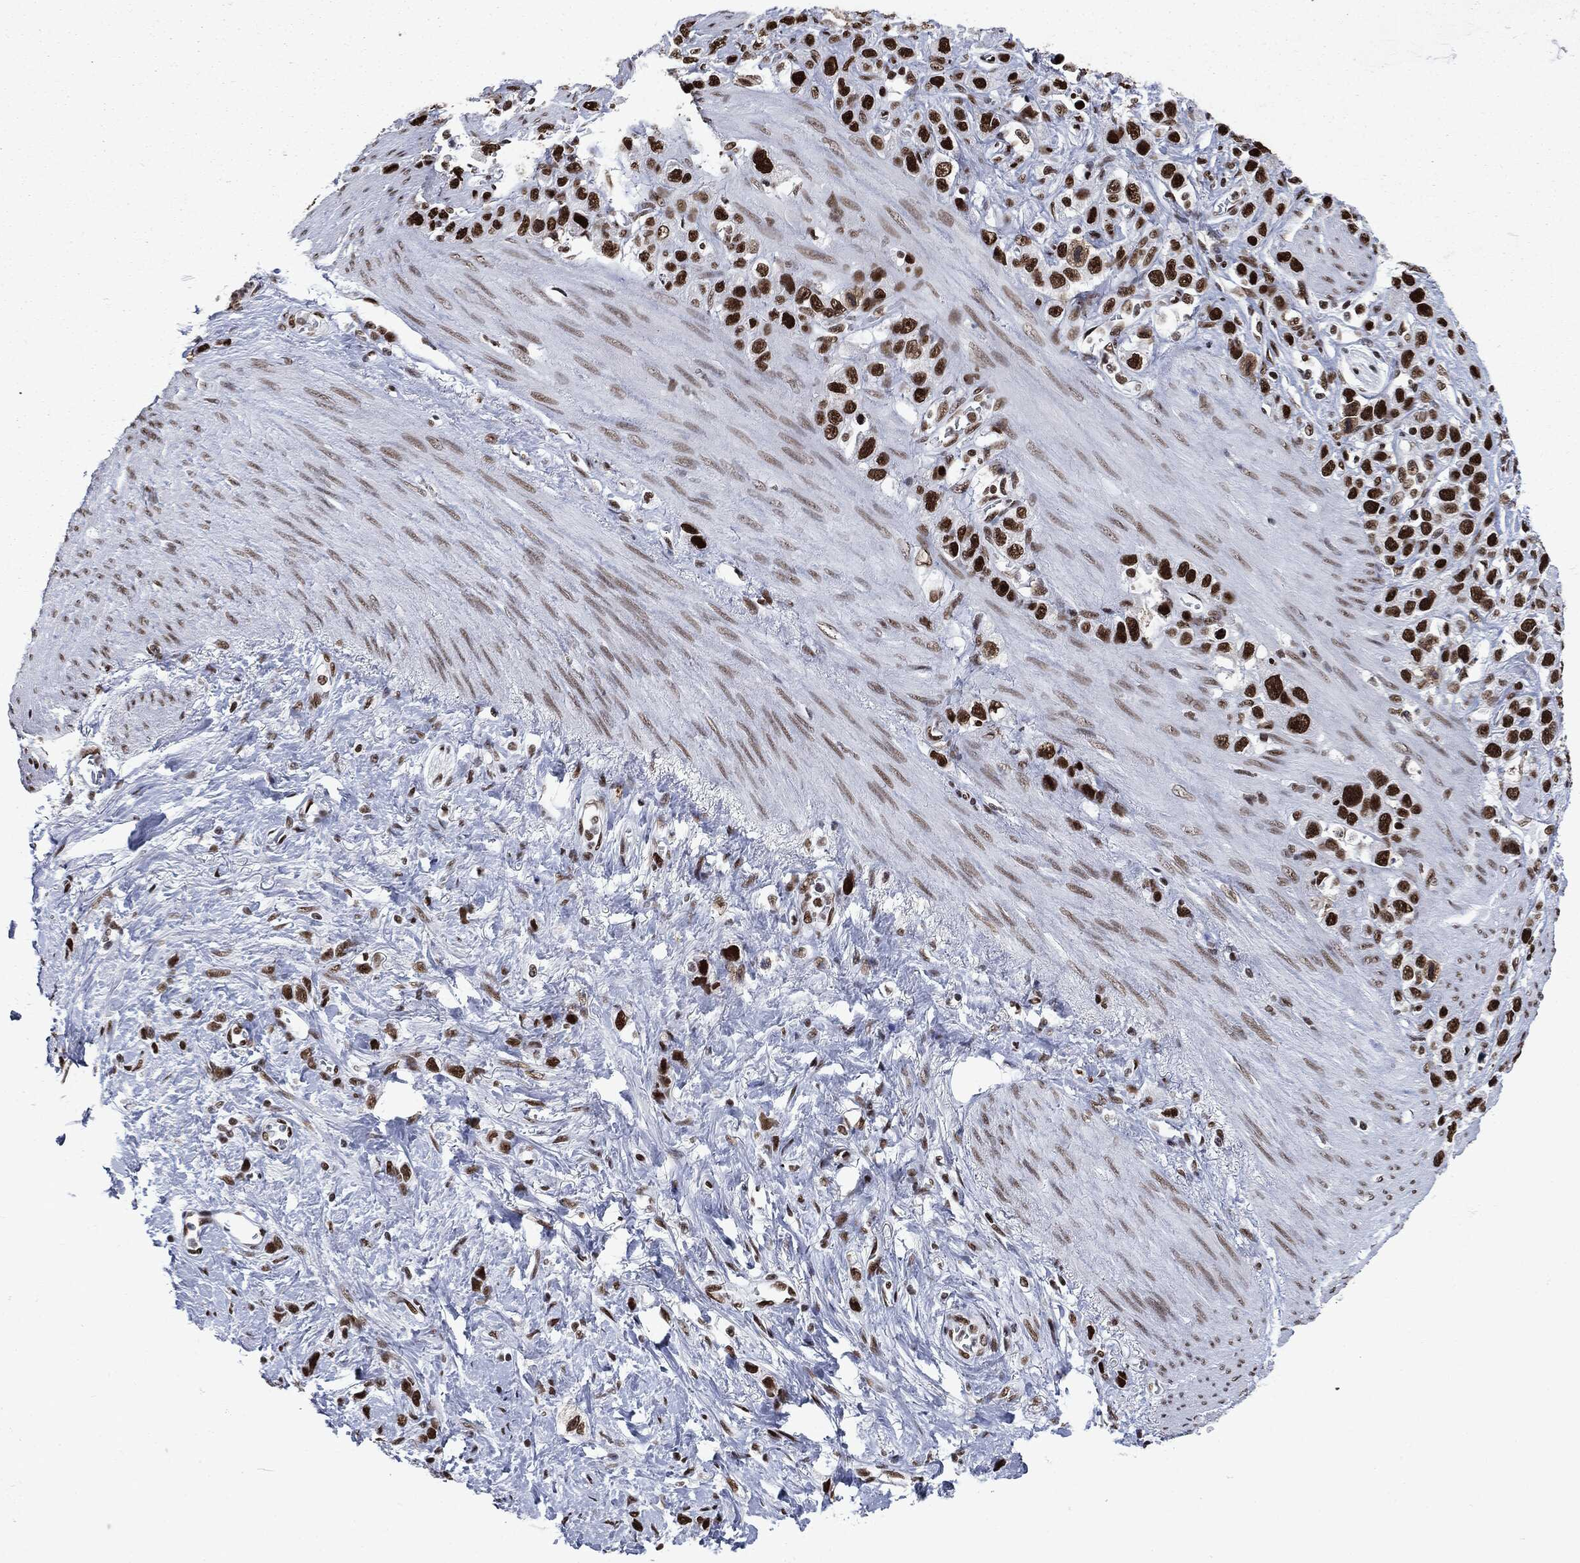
{"staining": {"intensity": "strong", "quantity": ">75%", "location": "nuclear"}, "tissue": "stomach cancer", "cell_type": "Tumor cells", "image_type": "cancer", "snomed": [{"axis": "morphology", "description": "Adenocarcinoma, NOS"}, {"axis": "topography", "description": "Stomach"}], "caption": "Strong nuclear protein positivity is present in about >75% of tumor cells in stomach cancer.", "gene": "MSH2", "patient": {"sex": "female", "age": 65}}